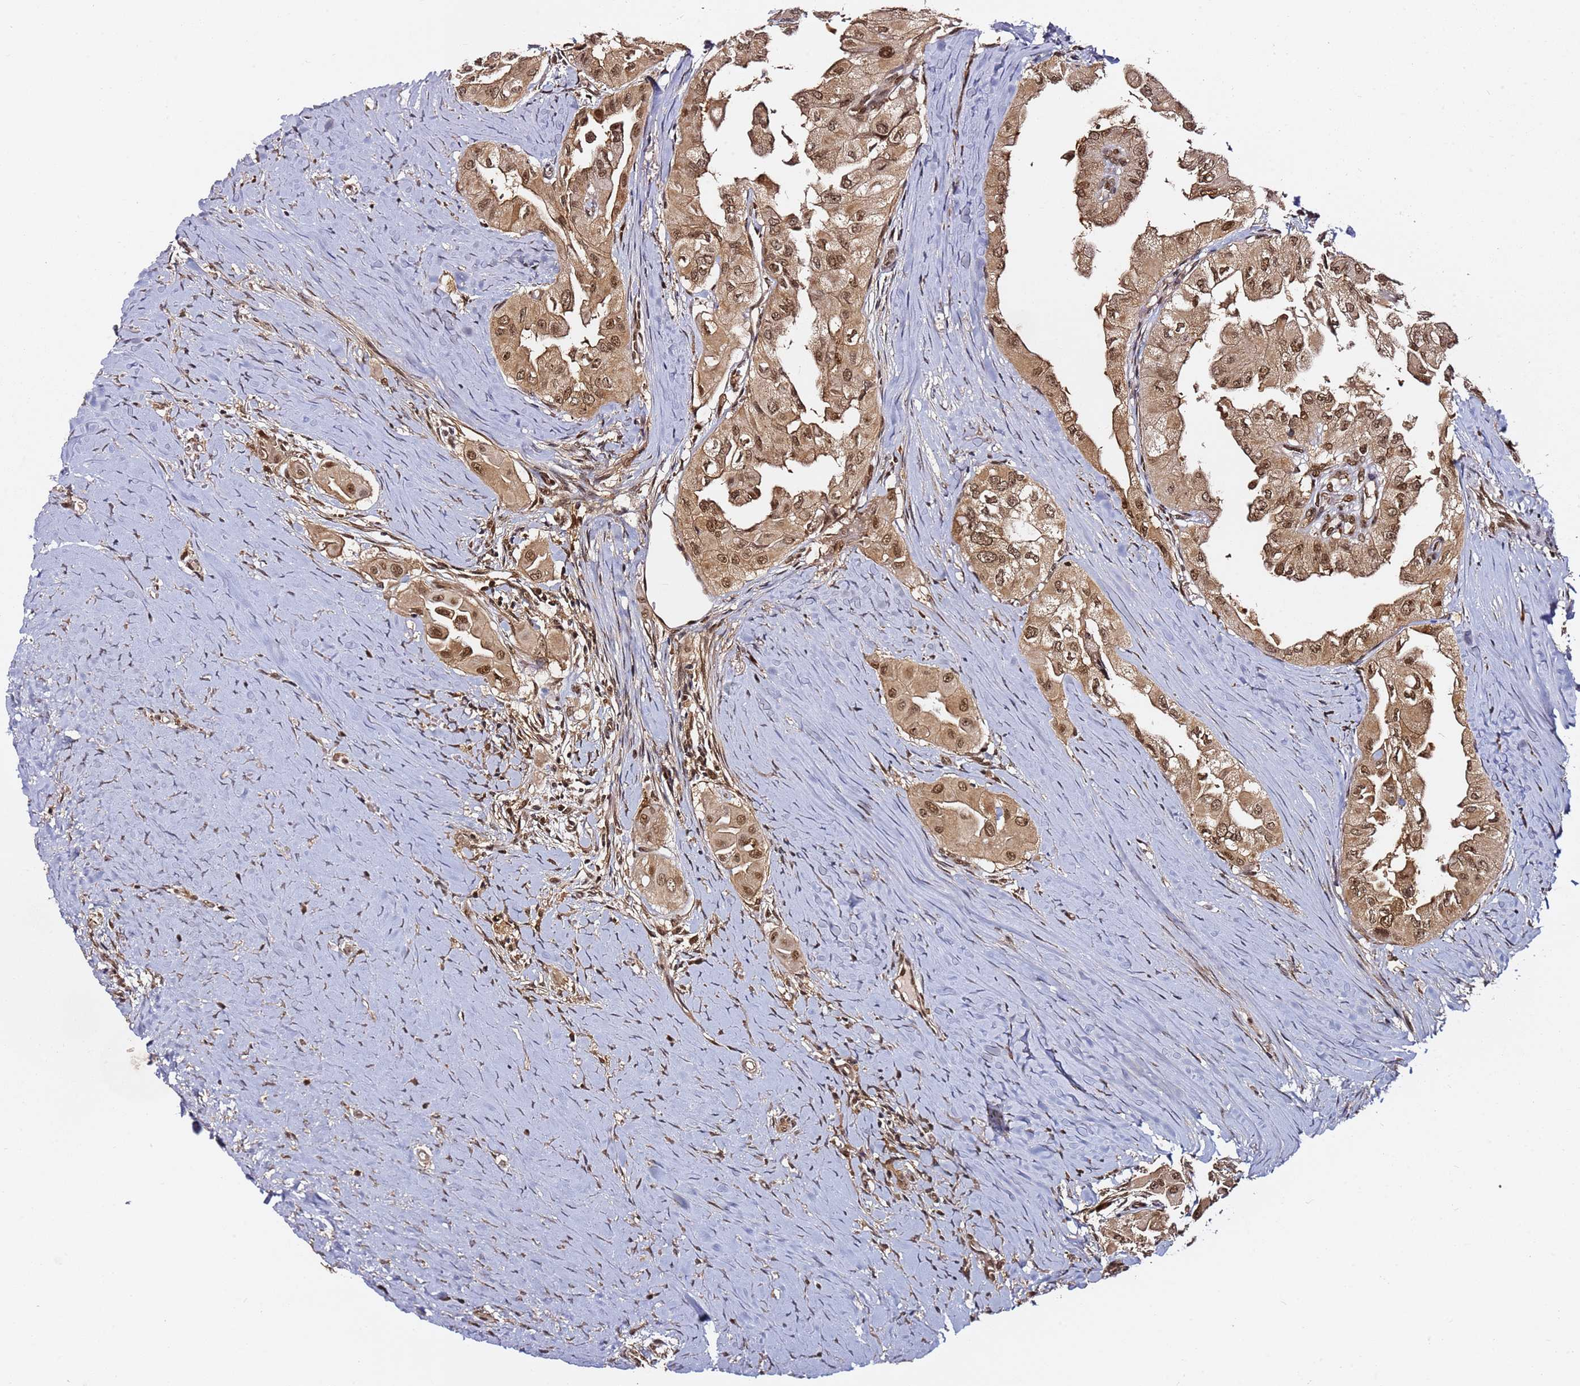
{"staining": {"intensity": "moderate", "quantity": ">75%", "location": "cytoplasmic/membranous,nuclear"}, "tissue": "thyroid cancer", "cell_type": "Tumor cells", "image_type": "cancer", "snomed": [{"axis": "morphology", "description": "Papillary adenocarcinoma, NOS"}, {"axis": "topography", "description": "Thyroid gland"}], "caption": "Immunohistochemistry (IHC) micrograph of thyroid papillary adenocarcinoma stained for a protein (brown), which exhibits medium levels of moderate cytoplasmic/membranous and nuclear staining in approximately >75% of tumor cells.", "gene": "RGS18", "patient": {"sex": "female", "age": 59}}